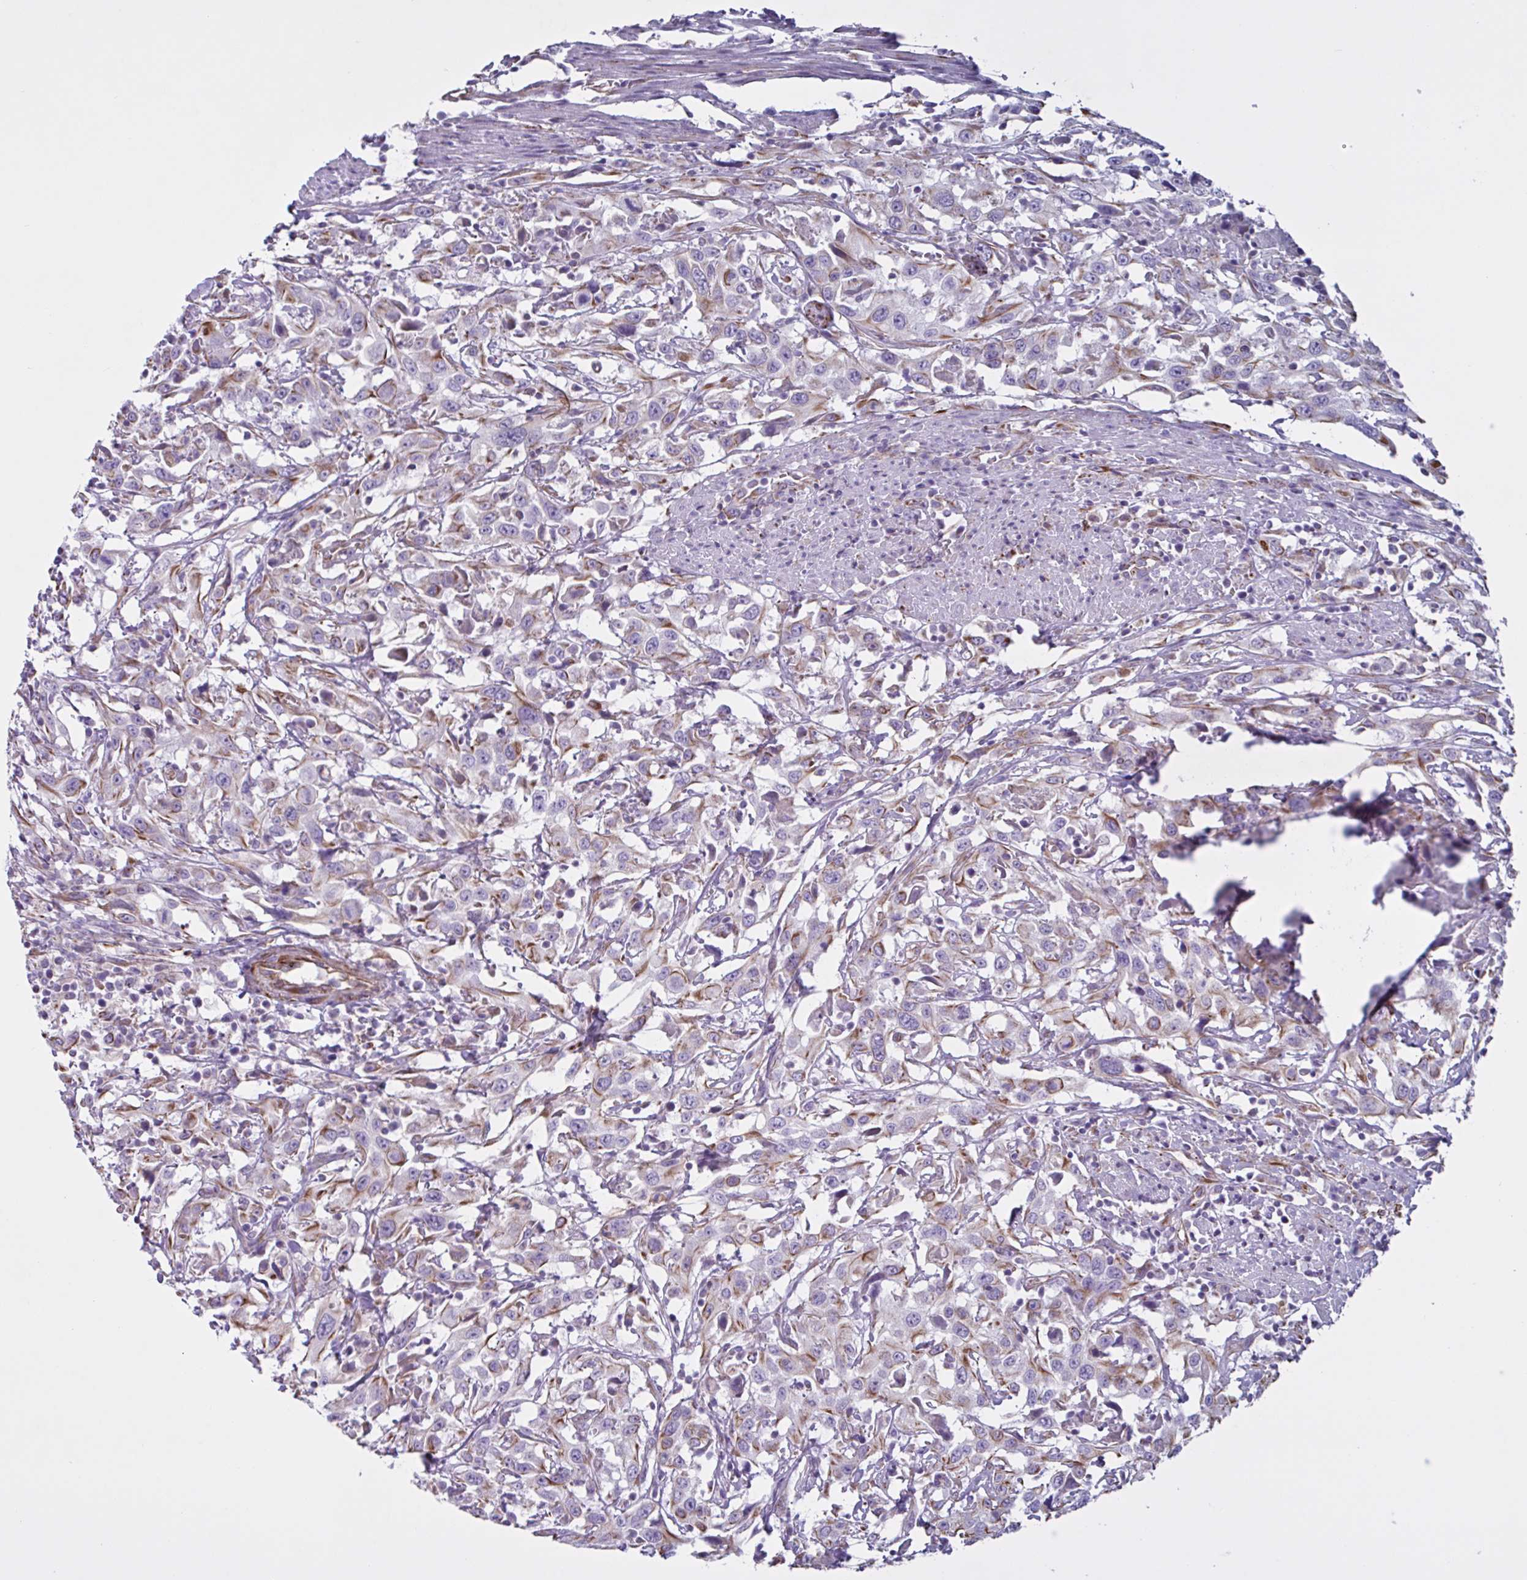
{"staining": {"intensity": "moderate", "quantity": "<25%", "location": "cytoplasmic/membranous"}, "tissue": "urothelial cancer", "cell_type": "Tumor cells", "image_type": "cancer", "snomed": [{"axis": "morphology", "description": "Urothelial carcinoma, High grade"}, {"axis": "topography", "description": "Urinary bladder"}], "caption": "High-grade urothelial carcinoma stained with DAB (3,3'-diaminobenzidine) immunohistochemistry (IHC) demonstrates low levels of moderate cytoplasmic/membranous positivity in about <25% of tumor cells. (Brightfield microscopy of DAB IHC at high magnification).", "gene": "TMEM86B", "patient": {"sex": "male", "age": 61}}